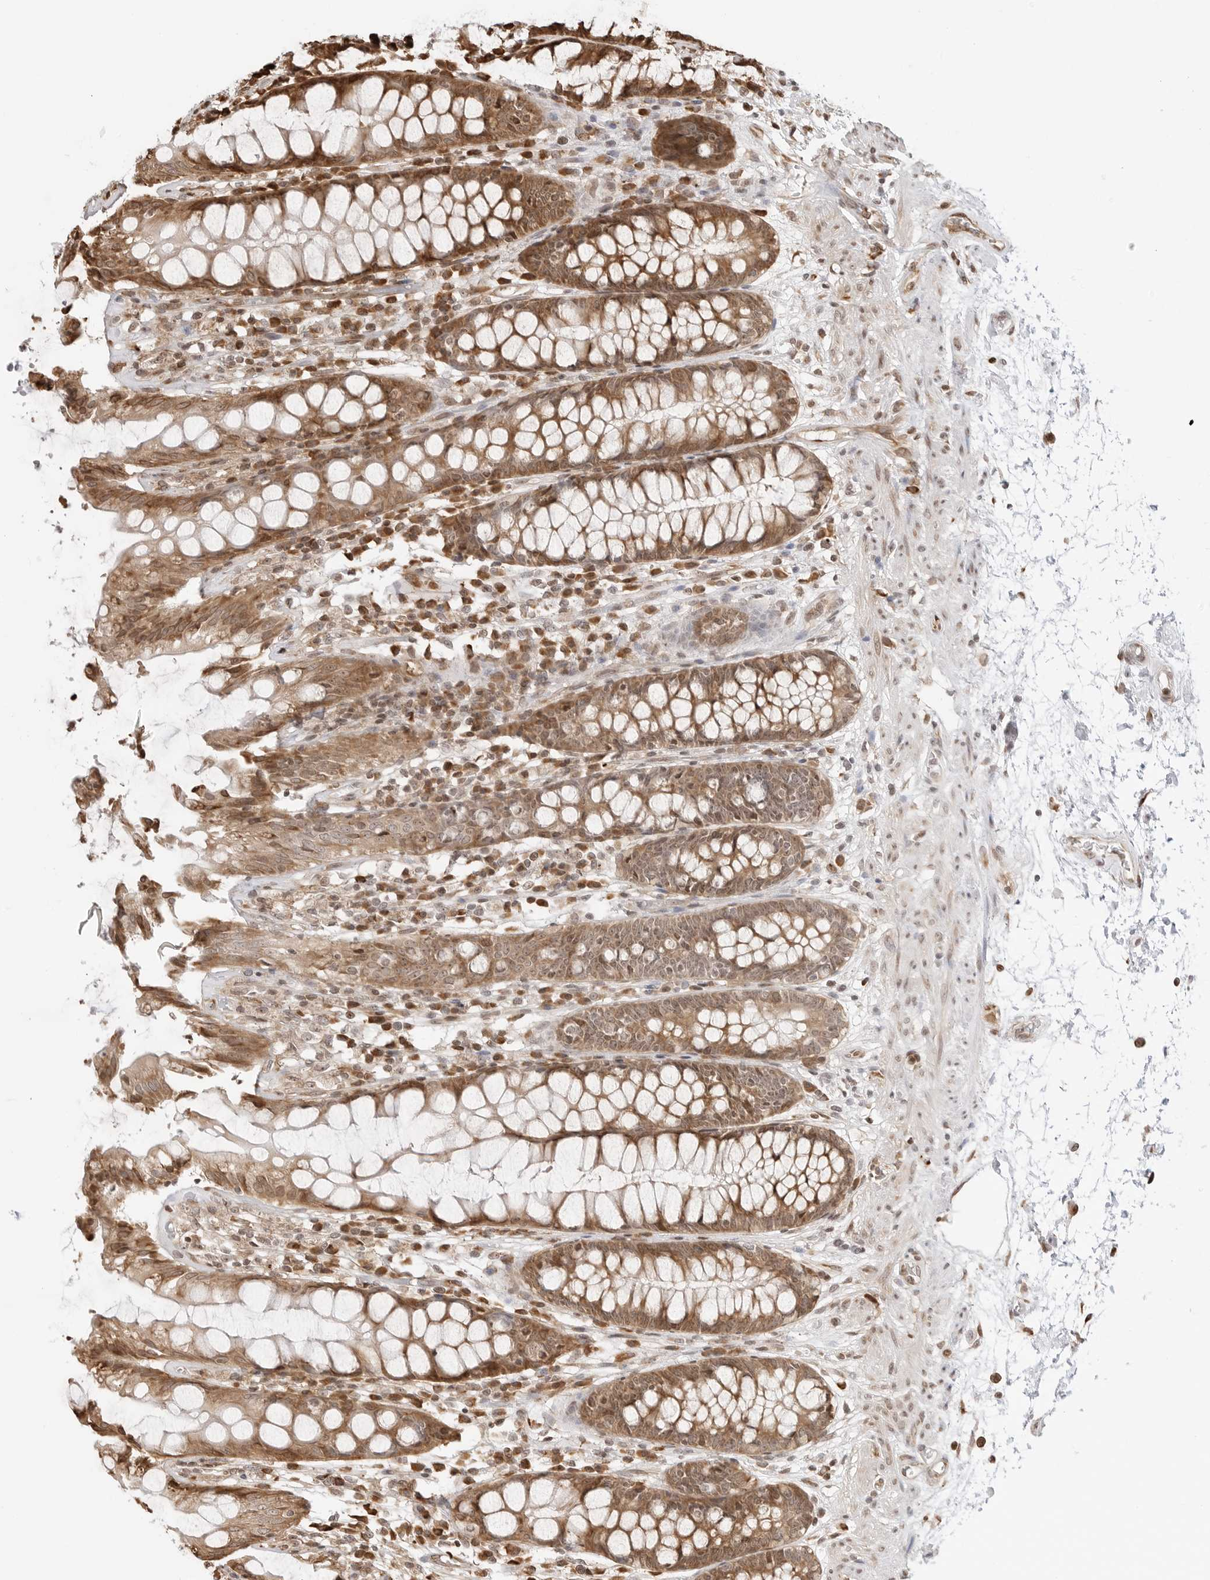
{"staining": {"intensity": "moderate", "quantity": ">75%", "location": "cytoplasmic/membranous,nuclear"}, "tissue": "rectum", "cell_type": "Glandular cells", "image_type": "normal", "snomed": [{"axis": "morphology", "description": "Normal tissue, NOS"}, {"axis": "topography", "description": "Rectum"}], "caption": "Immunohistochemistry (DAB (3,3'-diaminobenzidine)) staining of unremarkable rectum exhibits moderate cytoplasmic/membranous,nuclear protein staining in about >75% of glandular cells. The staining was performed using DAB (3,3'-diaminobenzidine), with brown indicating positive protein expression. Nuclei are stained blue with hematoxylin.", "gene": "FKBP14", "patient": {"sex": "male", "age": 64}}